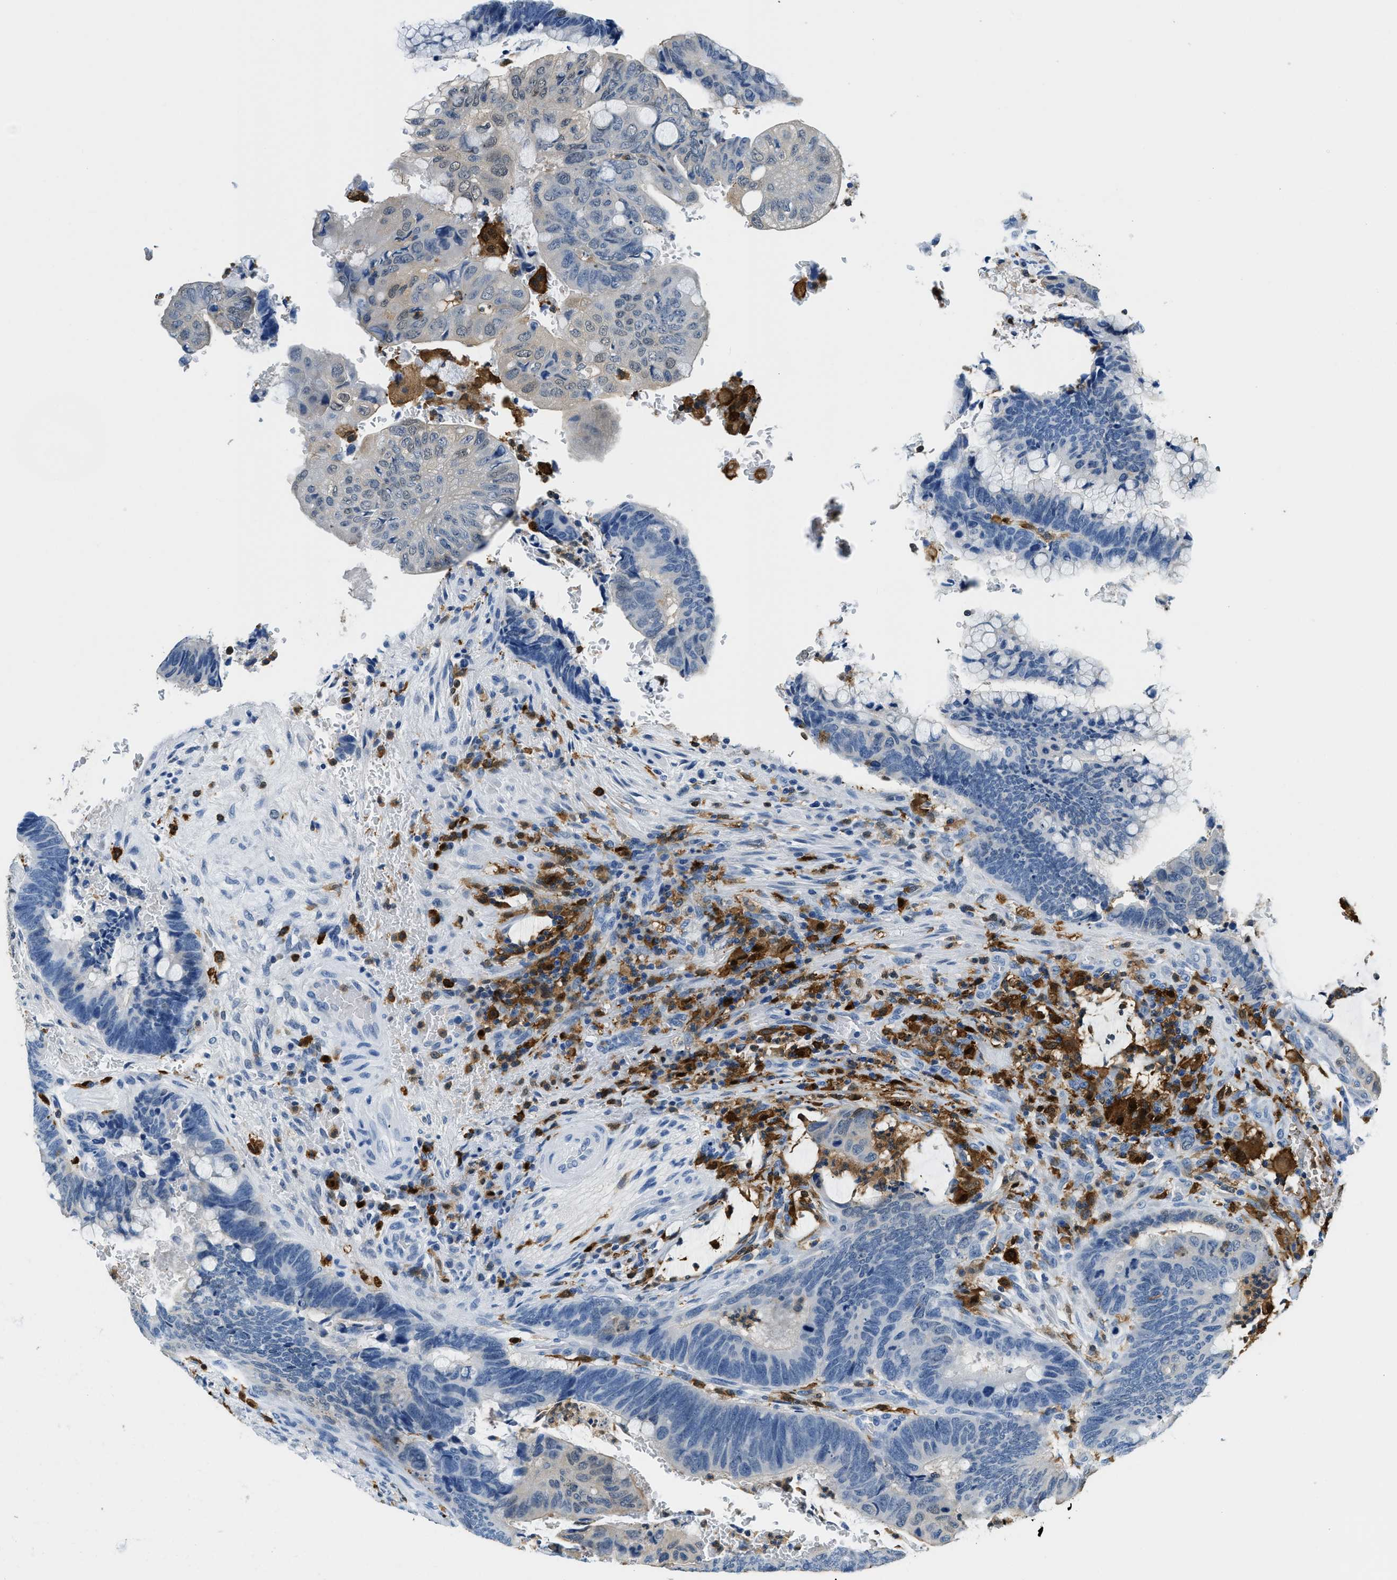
{"staining": {"intensity": "negative", "quantity": "none", "location": "none"}, "tissue": "colorectal cancer", "cell_type": "Tumor cells", "image_type": "cancer", "snomed": [{"axis": "morphology", "description": "Normal tissue, NOS"}, {"axis": "morphology", "description": "Adenocarcinoma, NOS"}, {"axis": "topography", "description": "Rectum"}, {"axis": "topography", "description": "Peripheral nerve tissue"}], "caption": "This is an immunohistochemistry (IHC) image of human colorectal cancer (adenocarcinoma). There is no positivity in tumor cells.", "gene": "CAPG", "patient": {"sex": "male", "age": 92}}